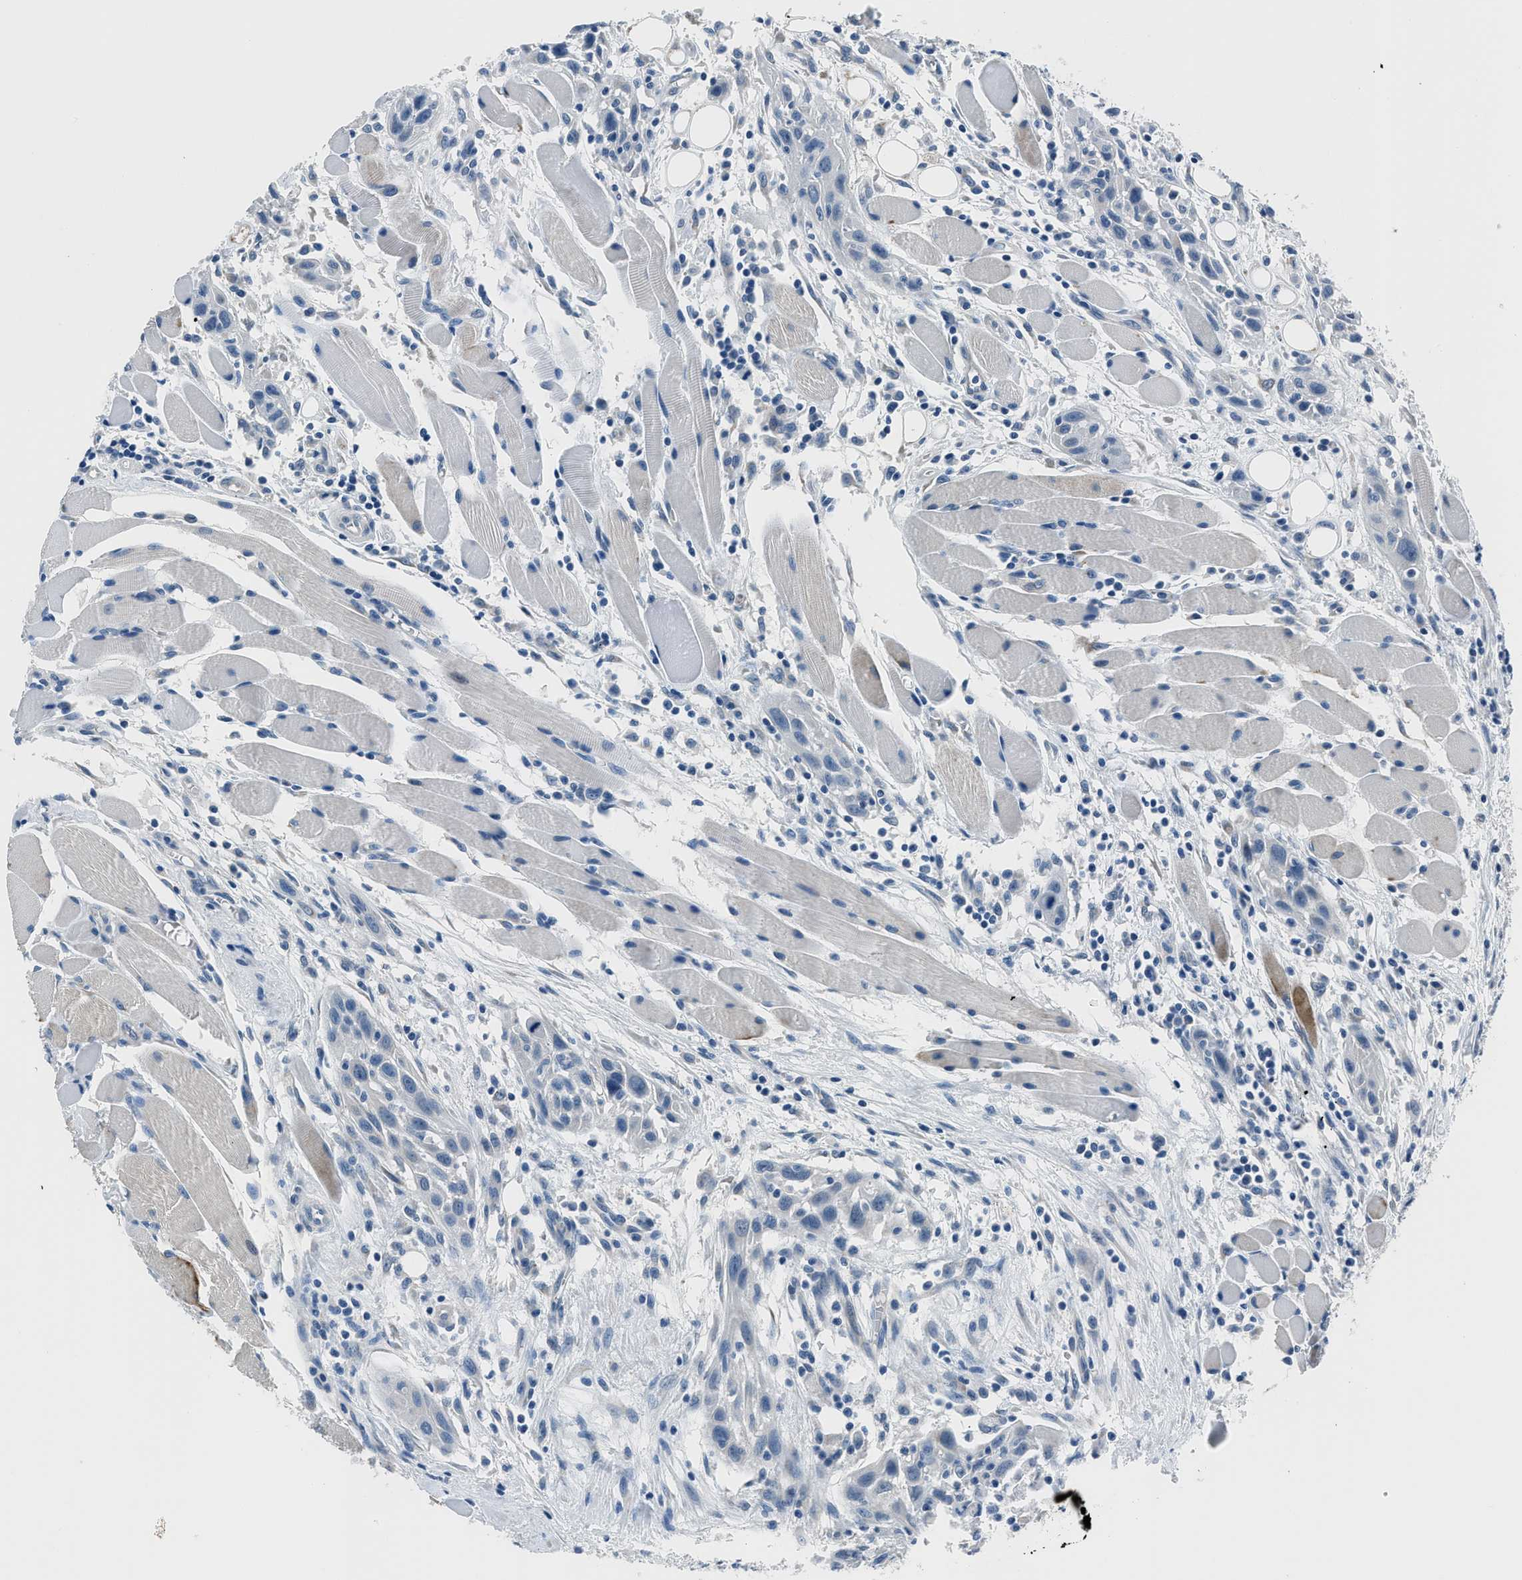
{"staining": {"intensity": "negative", "quantity": "none", "location": "none"}, "tissue": "head and neck cancer", "cell_type": "Tumor cells", "image_type": "cancer", "snomed": [{"axis": "morphology", "description": "Squamous cell carcinoma, NOS"}, {"axis": "topography", "description": "Oral tissue"}, {"axis": "topography", "description": "Head-Neck"}], "caption": "Immunohistochemistry photomicrograph of human head and neck squamous cell carcinoma stained for a protein (brown), which reveals no expression in tumor cells.", "gene": "GJA3", "patient": {"sex": "female", "age": 50}}